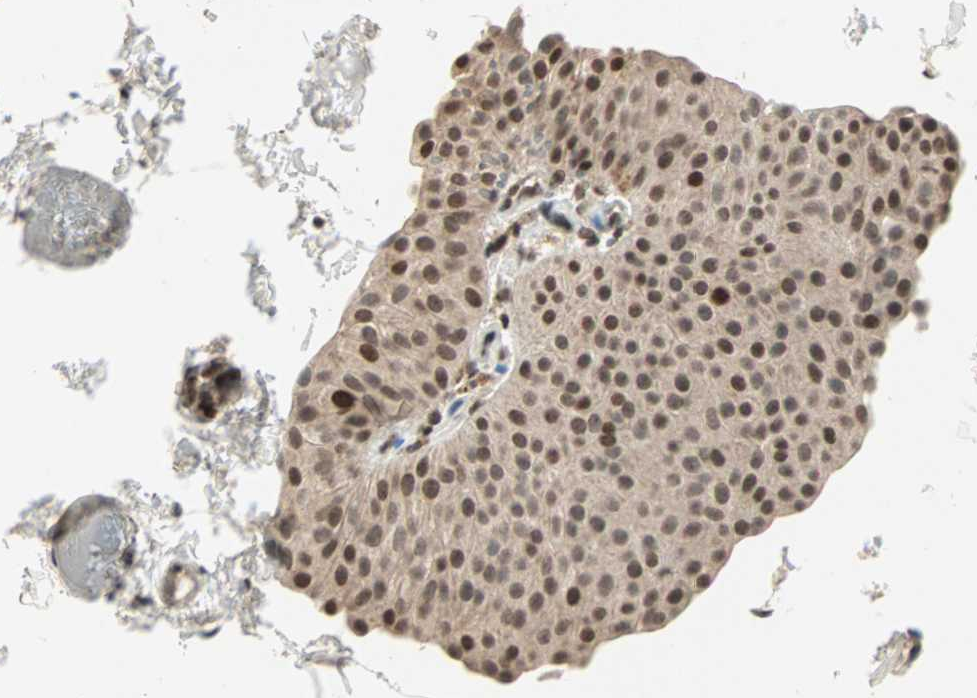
{"staining": {"intensity": "moderate", "quantity": ">75%", "location": "nuclear"}, "tissue": "urothelial cancer", "cell_type": "Tumor cells", "image_type": "cancer", "snomed": [{"axis": "morphology", "description": "Urothelial carcinoma, Low grade"}, {"axis": "topography", "description": "Urinary bladder"}], "caption": "High-magnification brightfield microscopy of urothelial carcinoma (low-grade) stained with DAB (3,3'-diaminobenzidine) (brown) and counterstained with hematoxylin (blue). tumor cells exhibit moderate nuclear expression is appreciated in about>75% of cells.", "gene": "MDC1", "patient": {"sex": "female", "age": 60}}